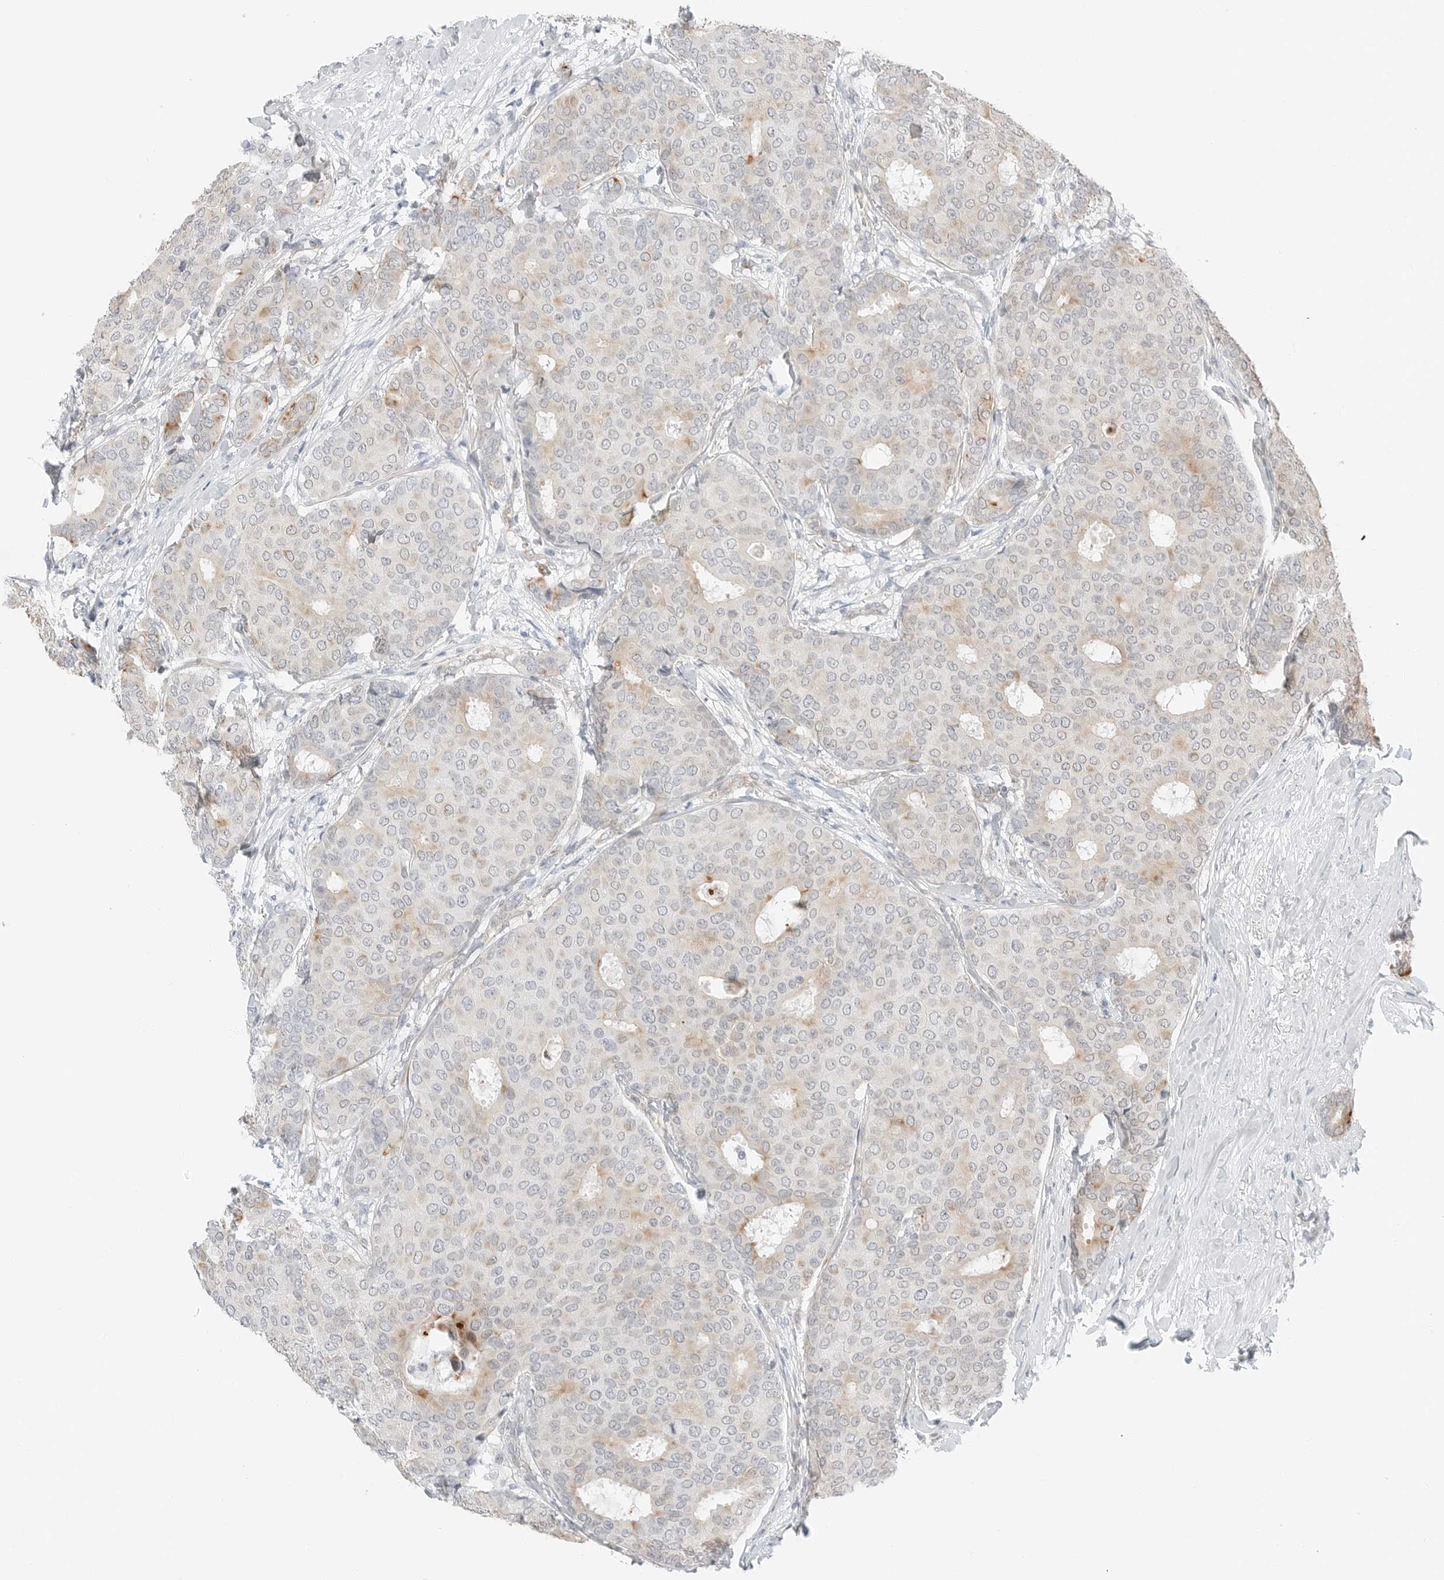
{"staining": {"intensity": "weak", "quantity": "<25%", "location": "cytoplasmic/membranous"}, "tissue": "breast cancer", "cell_type": "Tumor cells", "image_type": "cancer", "snomed": [{"axis": "morphology", "description": "Duct carcinoma"}, {"axis": "topography", "description": "Breast"}], "caption": "Histopathology image shows no protein expression in tumor cells of breast cancer tissue. (DAB IHC with hematoxylin counter stain).", "gene": "IQCC", "patient": {"sex": "female", "age": 75}}